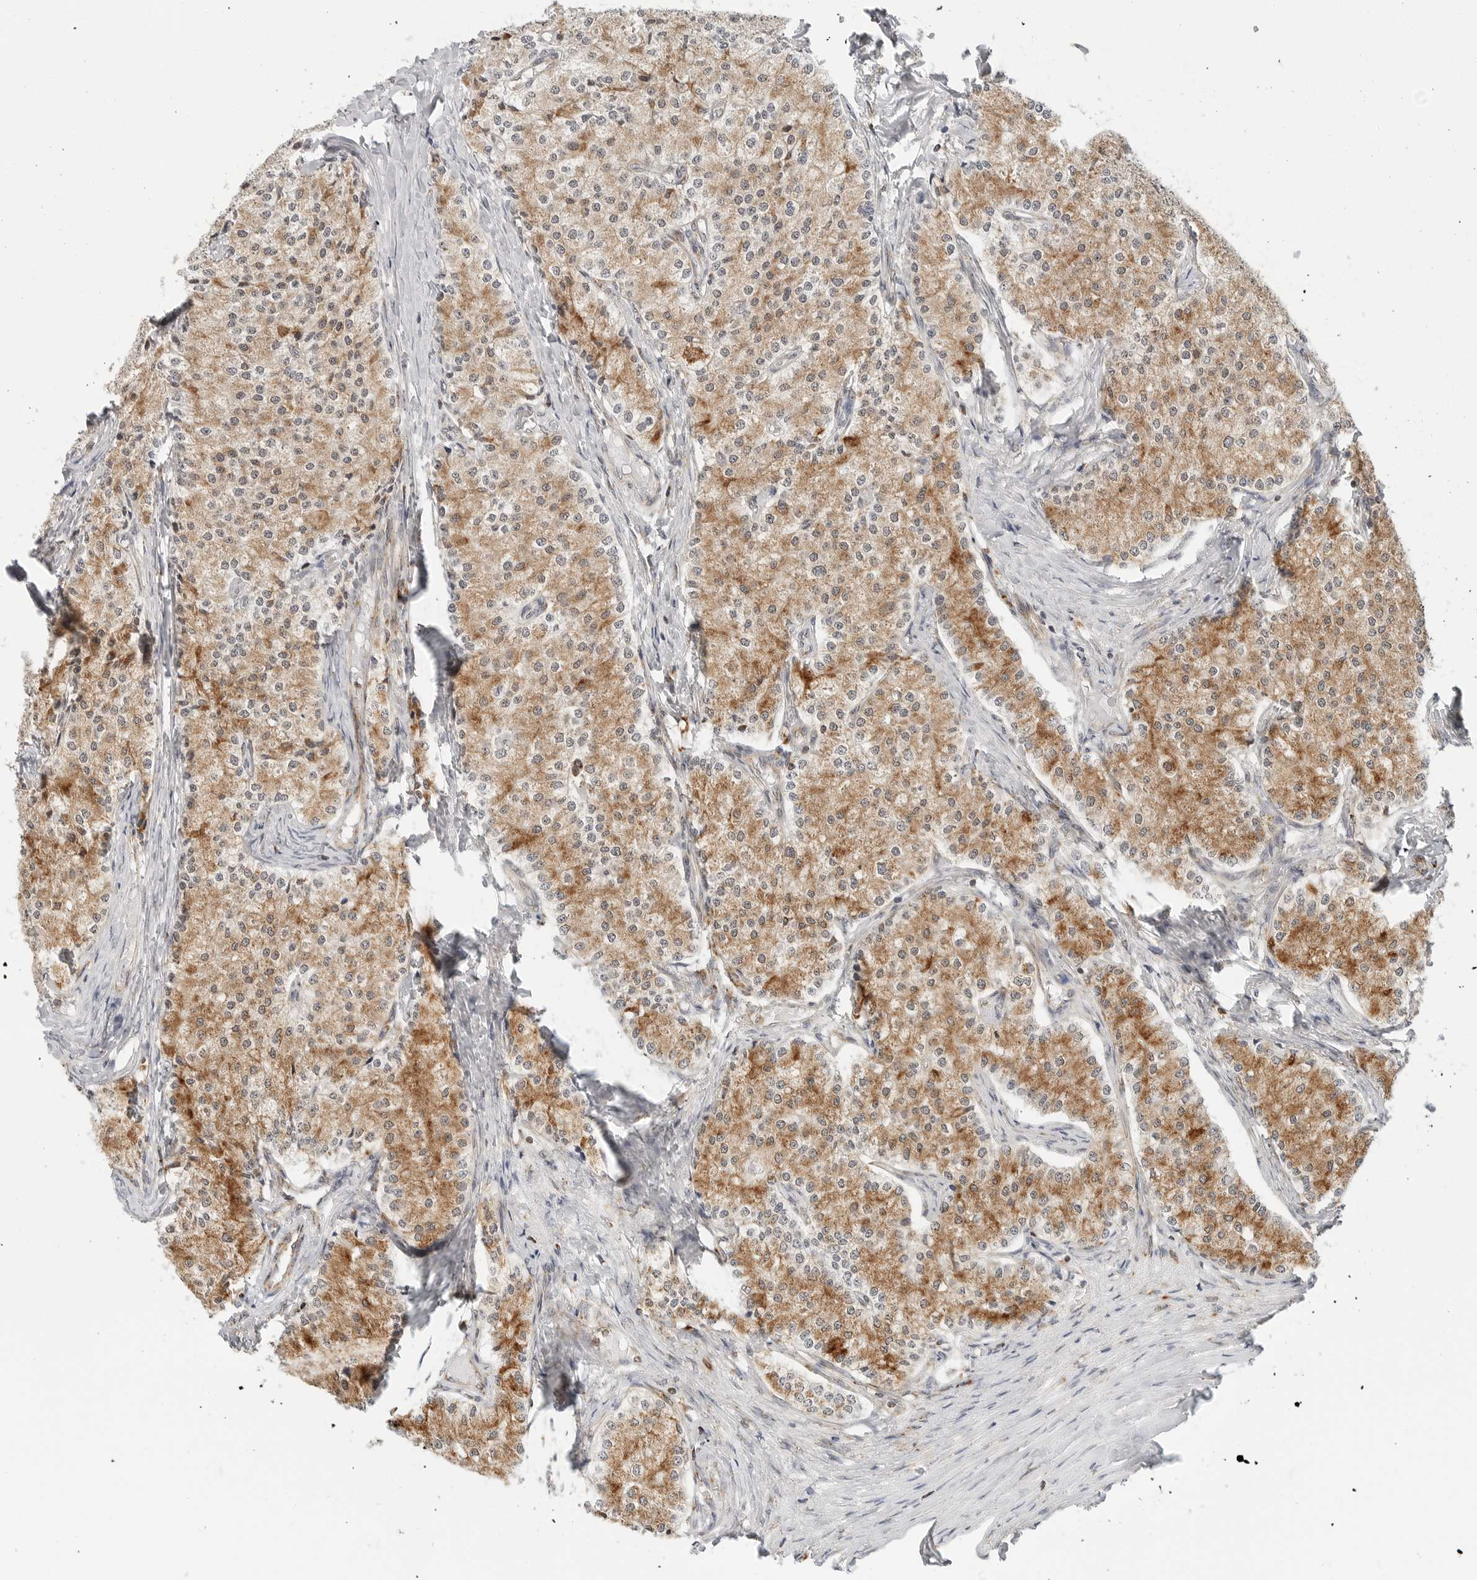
{"staining": {"intensity": "moderate", "quantity": ">75%", "location": "cytoplasmic/membranous"}, "tissue": "carcinoid", "cell_type": "Tumor cells", "image_type": "cancer", "snomed": [{"axis": "morphology", "description": "Carcinoid, malignant, NOS"}, {"axis": "topography", "description": "Colon"}], "caption": "DAB (3,3'-diaminobenzidine) immunohistochemical staining of carcinoid (malignant) reveals moderate cytoplasmic/membranous protein expression in about >75% of tumor cells.", "gene": "POLR3GL", "patient": {"sex": "female", "age": 52}}